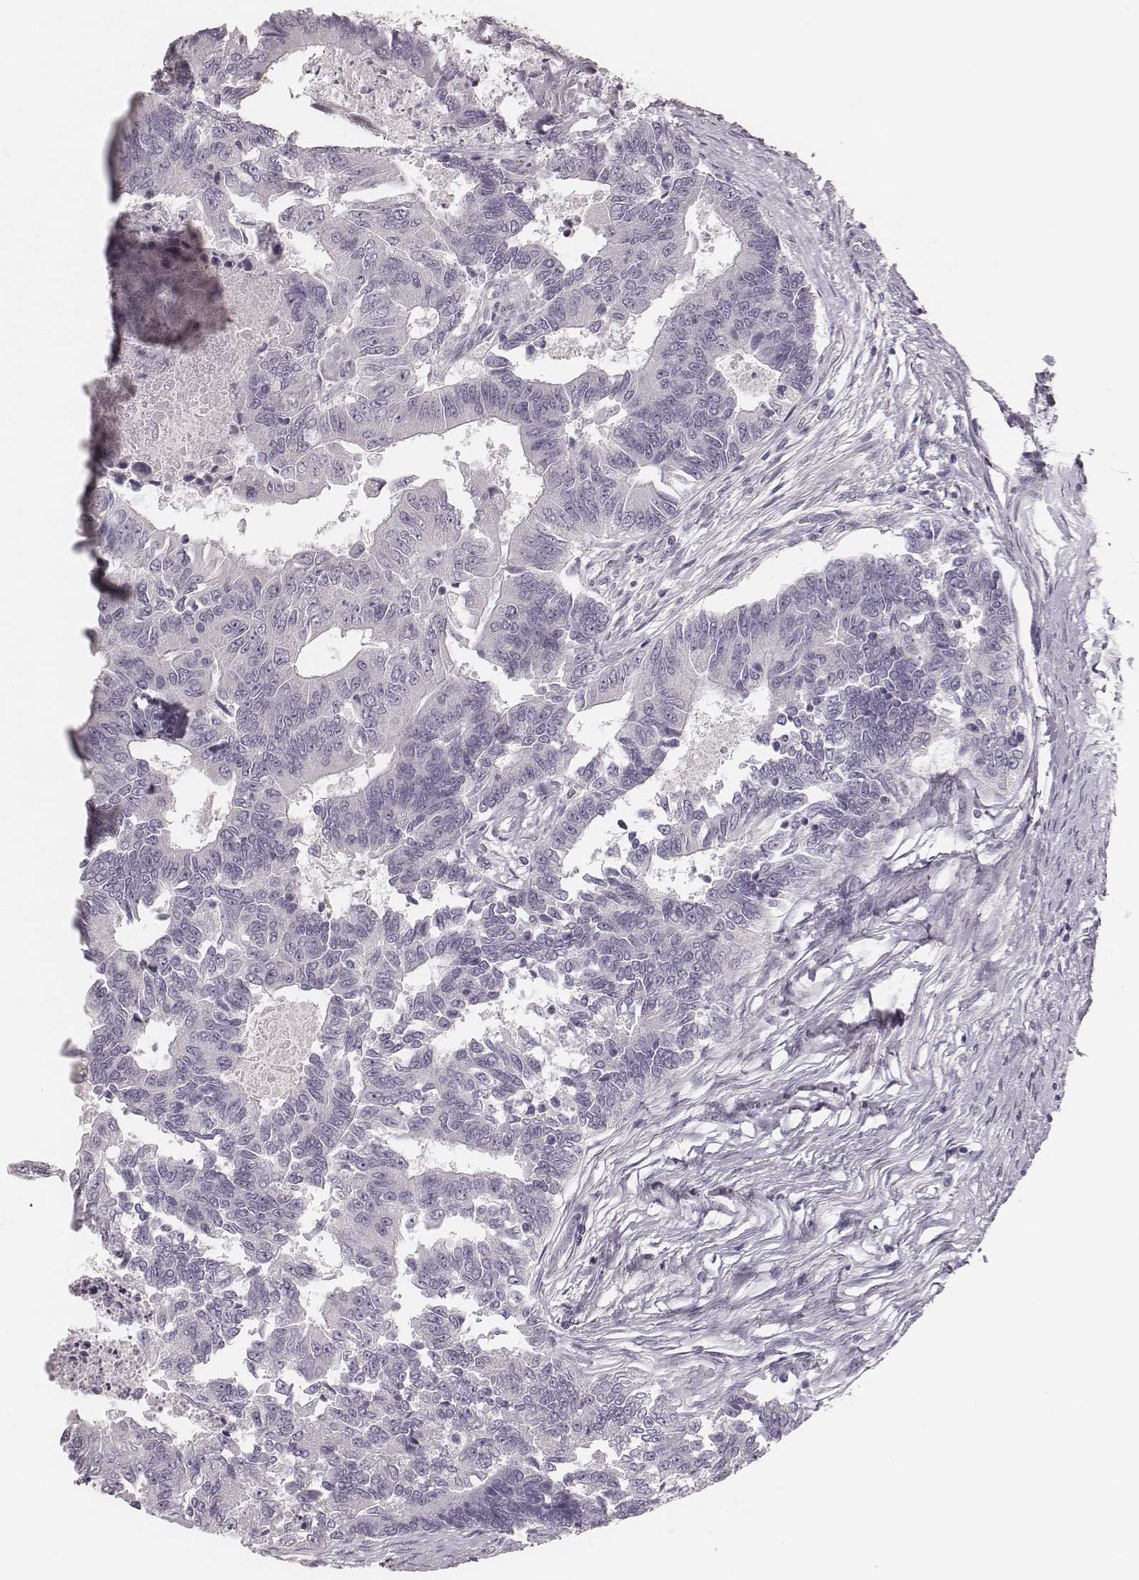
{"staining": {"intensity": "negative", "quantity": "none", "location": "none"}, "tissue": "colorectal cancer", "cell_type": "Tumor cells", "image_type": "cancer", "snomed": [{"axis": "morphology", "description": "Adenocarcinoma, NOS"}, {"axis": "topography", "description": "Colon"}], "caption": "The immunohistochemistry image has no significant staining in tumor cells of colorectal adenocarcinoma tissue.", "gene": "SPA17", "patient": {"sex": "female", "age": 67}}